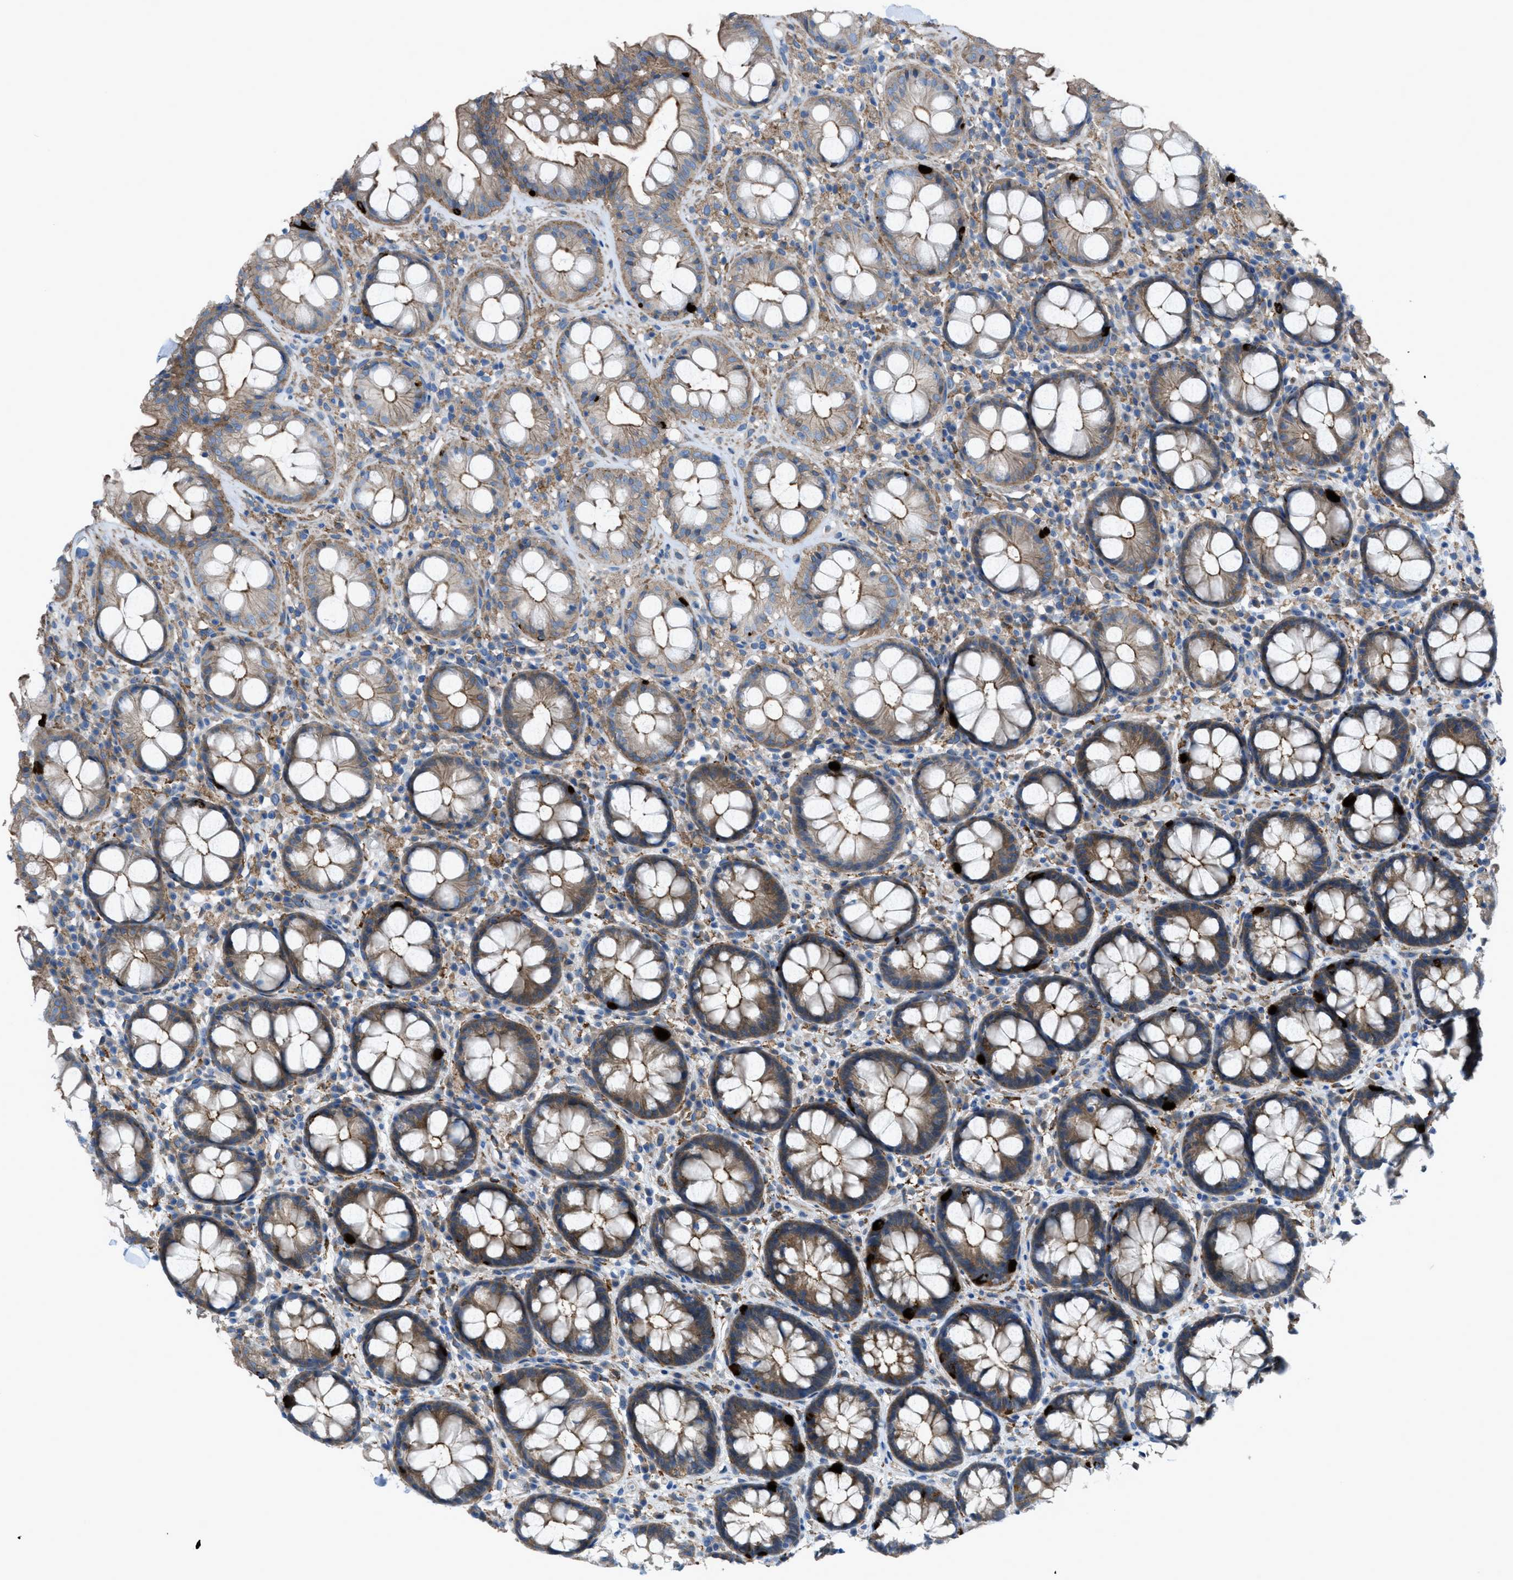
{"staining": {"intensity": "moderate", "quantity": ">75%", "location": "cytoplasmic/membranous"}, "tissue": "rectum", "cell_type": "Glandular cells", "image_type": "normal", "snomed": [{"axis": "morphology", "description": "Normal tissue, NOS"}, {"axis": "topography", "description": "Rectum"}], "caption": "Unremarkable rectum shows moderate cytoplasmic/membranous positivity in about >75% of glandular cells.", "gene": "EGFR", "patient": {"sex": "male", "age": 64}}